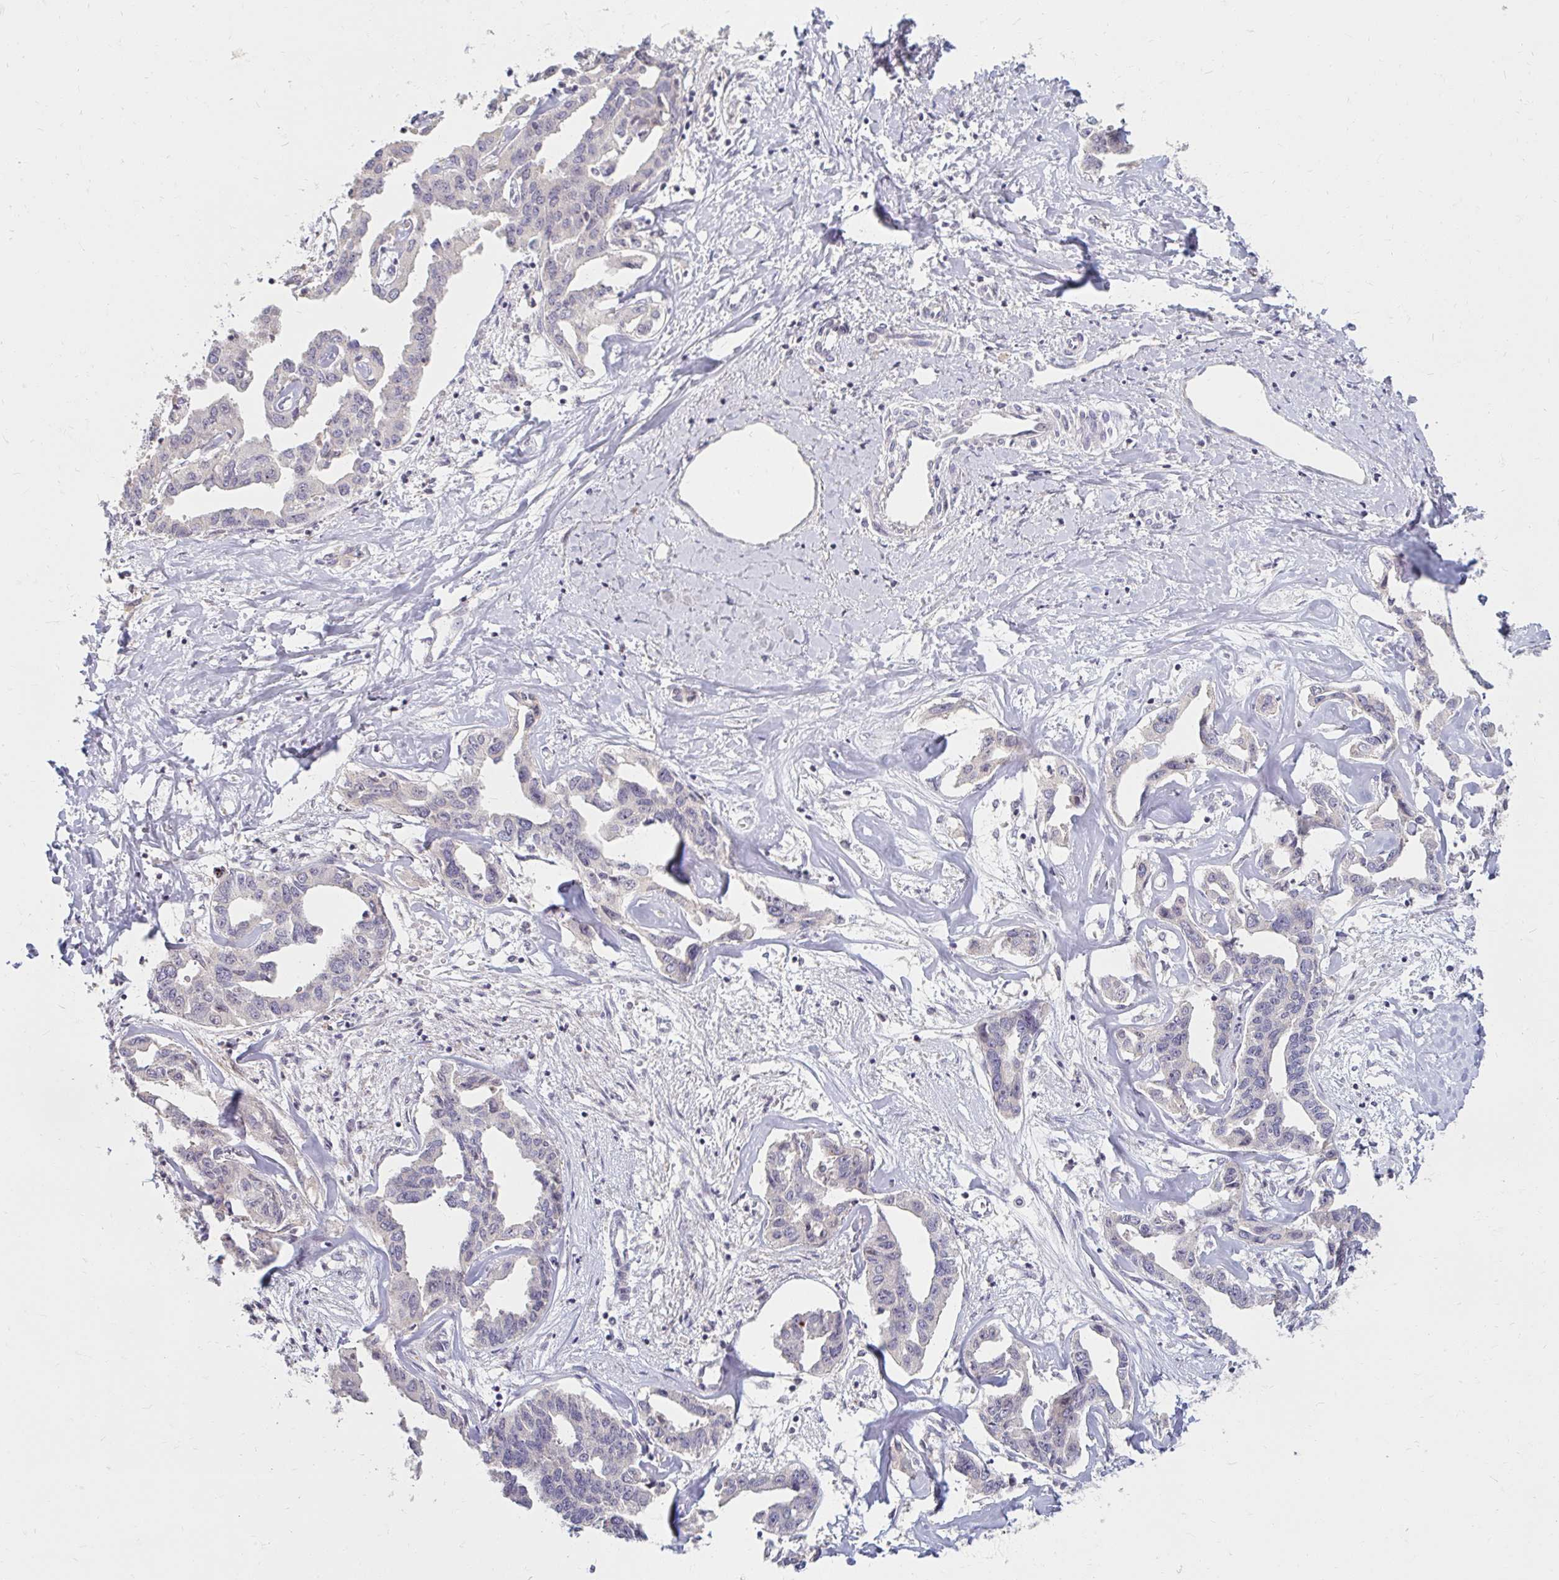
{"staining": {"intensity": "negative", "quantity": "none", "location": "none"}, "tissue": "liver cancer", "cell_type": "Tumor cells", "image_type": "cancer", "snomed": [{"axis": "morphology", "description": "Cholangiocarcinoma"}, {"axis": "topography", "description": "Liver"}], "caption": "Cholangiocarcinoma (liver) stained for a protein using immunohistochemistry (IHC) shows no staining tumor cells.", "gene": "DDN", "patient": {"sex": "male", "age": 59}}